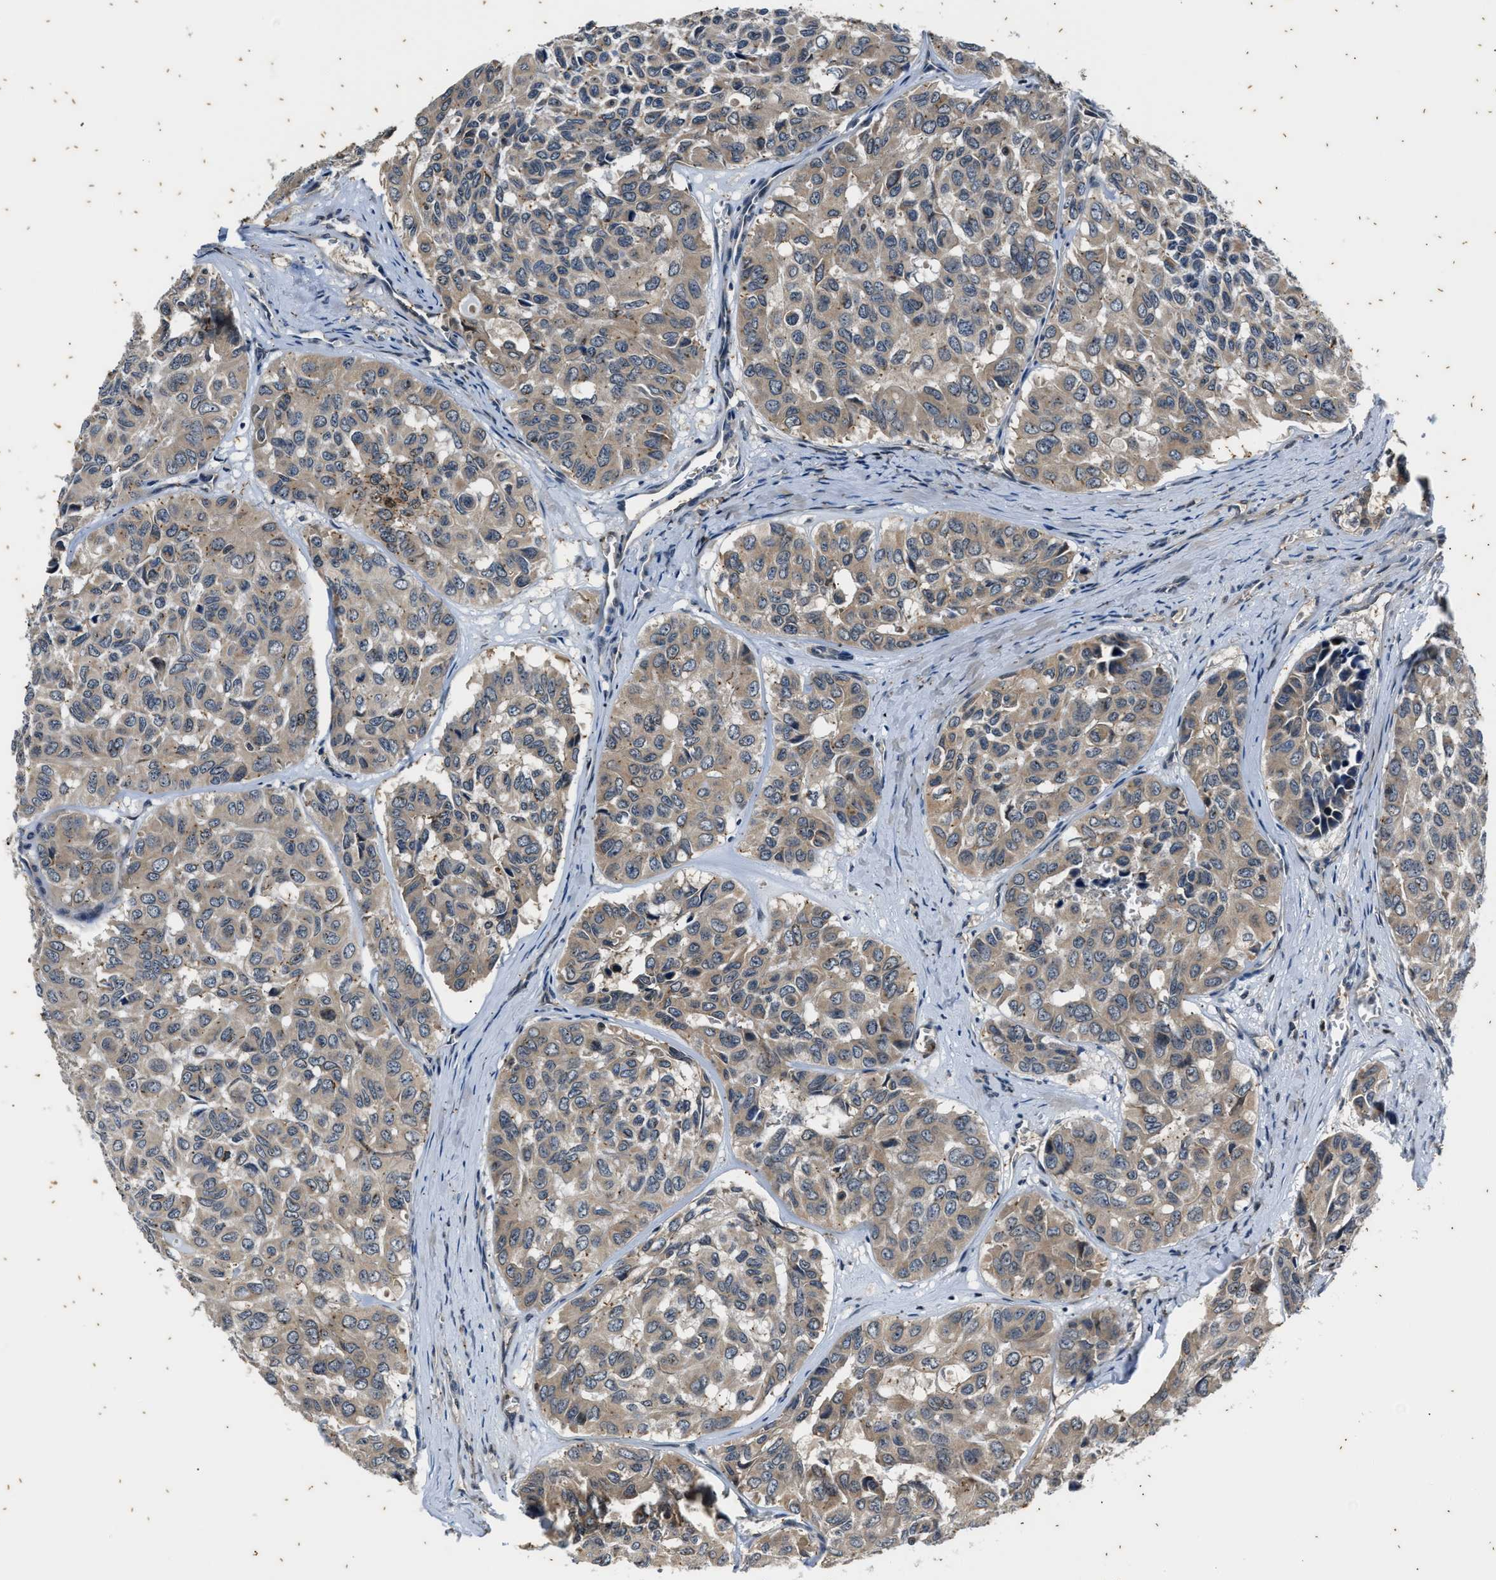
{"staining": {"intensity": "weak", "quantity": ">75%", "location": "cytoplasmic/membranous"}, "tissue": "head and neck cancer", "cell_type": "Tumor cells", "image_type": "cancer", "snomed": [{"axis": "morphology", "description": "Adenocarcinoma, NOS"}, {"axis": "topography", "description": "Salivary gland, NOS"}, {"axis": "topography", "description": "Head-Neck"}], "caption": "Immunohistochemistry micrograph of neoplastic tissue: head and neck adenocarcinoma stained using immunohistochemistry shows low levels of weak protein expression localized specifically in the cytoplasmic/membranous of tumor cells, appearing as a cytoplasmic/membranous brown color.", "gene": "PTPN7", "patient": {"sex": "female", "age": 76}}